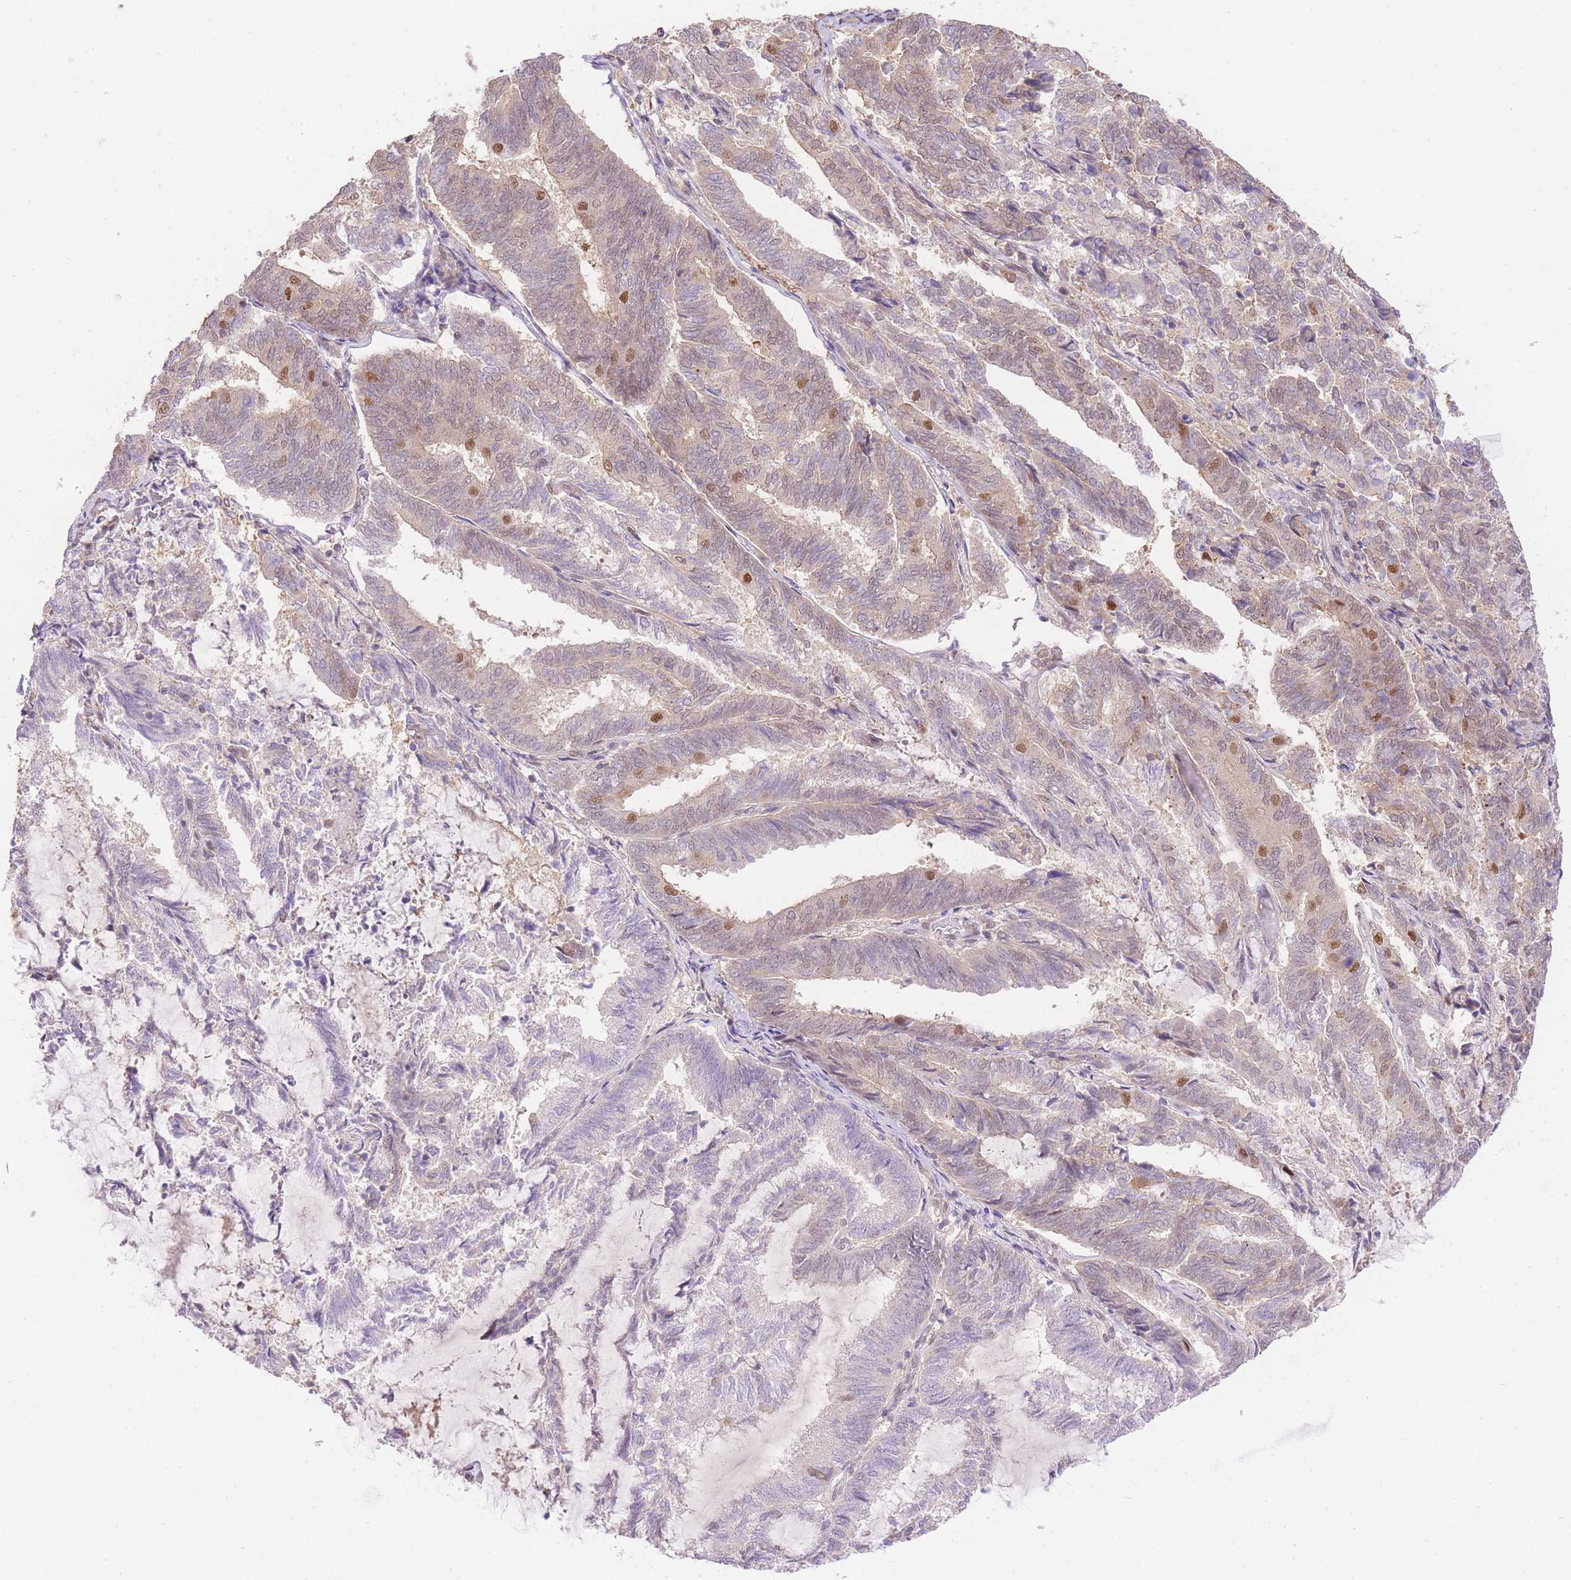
{"staining": {"intensity": "moderate", "quantity": "25%-75%", "location": "nuclear"}, "tissue": "endometrial cancer", "cell_type": "Tumor cells", "image_type": "cancer", "snomed": [{"axis": "morphology", "description": "Adenocarcinoma, NOS"}, {"axis": "topography", "description": "Endometrium"}], "caption": "The histopathology image shows immunohistochemical staining of endometrial adenocarcinoma. There is moderate nuclear expression is appreciated in approximately 25%-75% of tumor cells.", "gene": "UBXN7", "patient": {"sex": "female", "age": 80}}